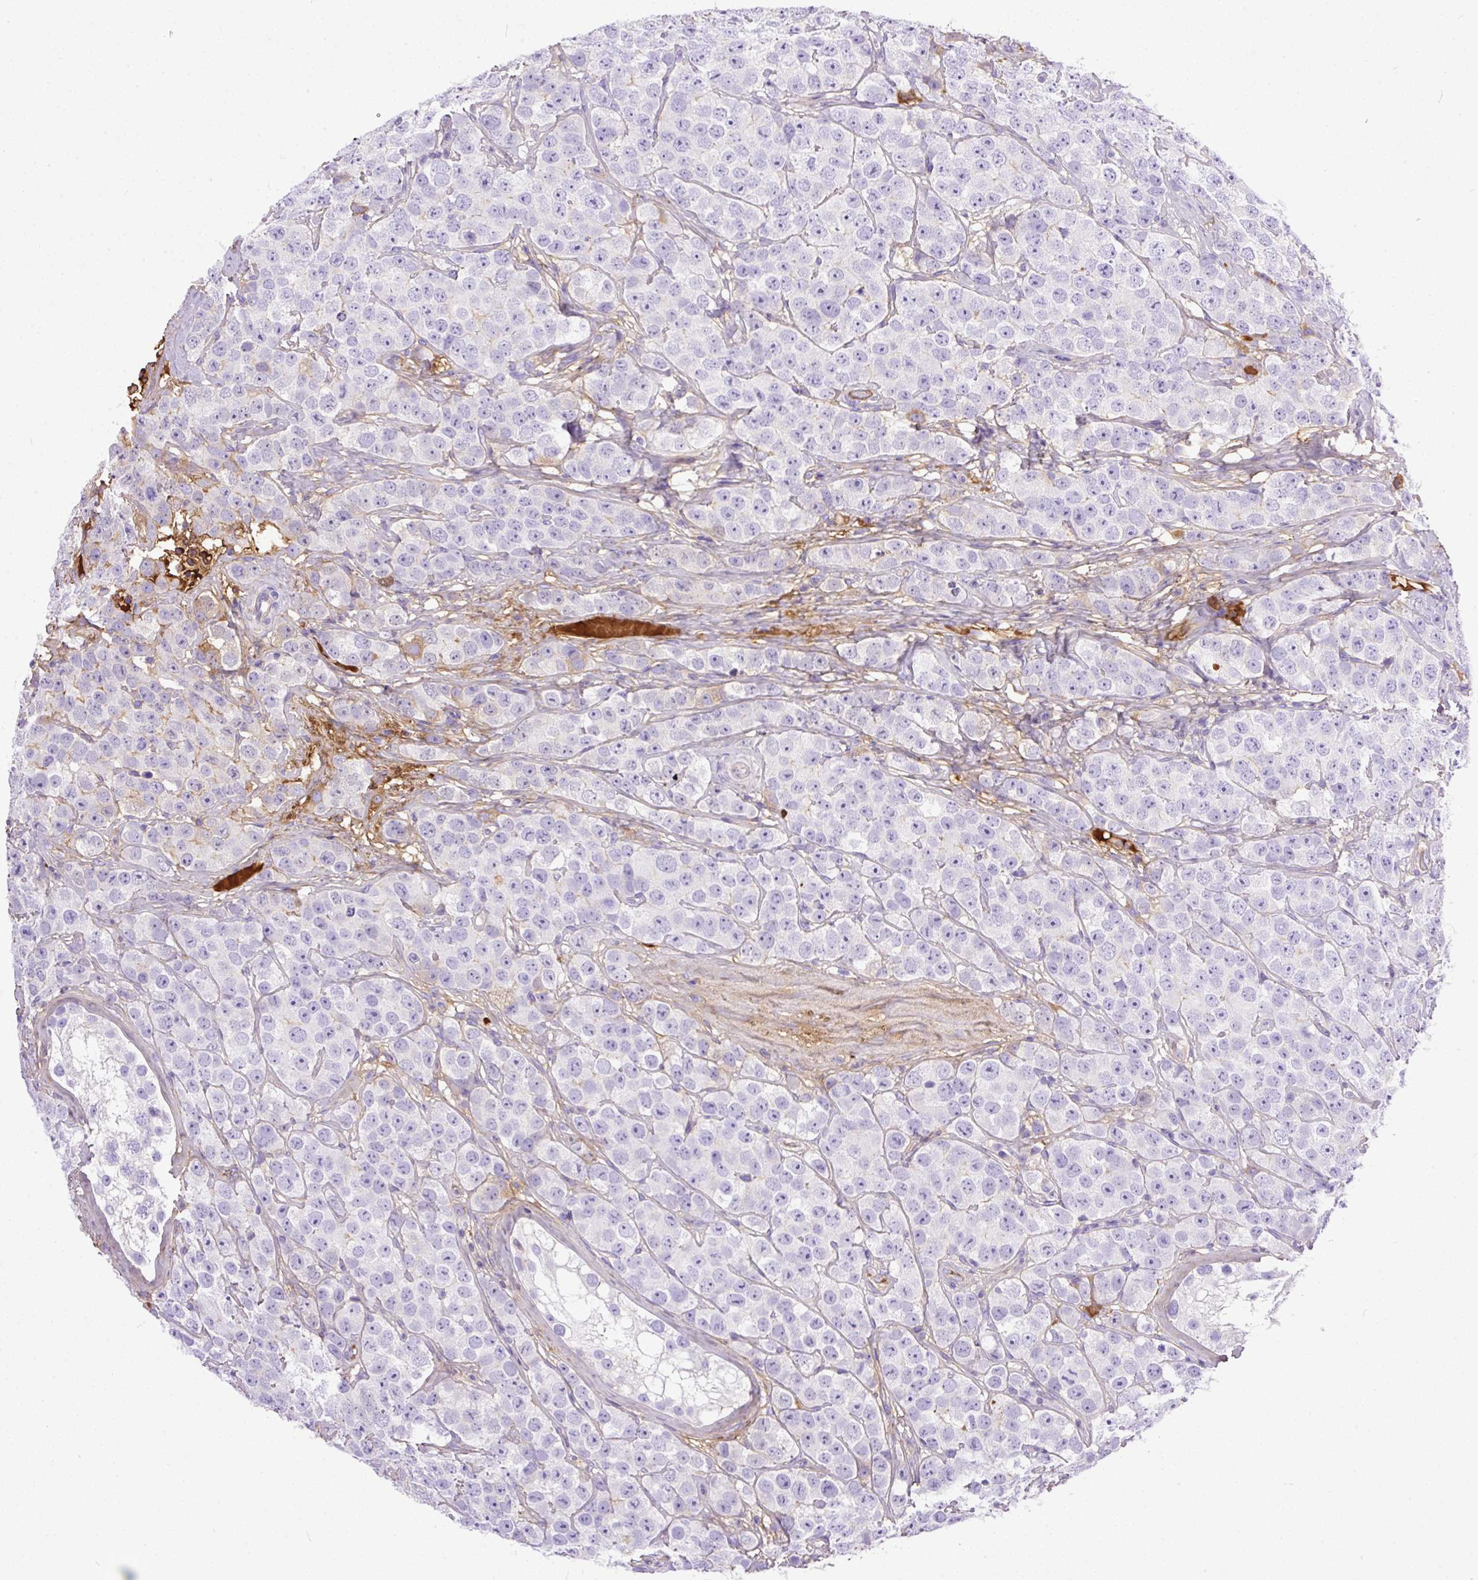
{"staining": {"intensity": "negative", "quantity": "none", "location": "none"}, "tissue": "testis cancer", "cell_type": "Tumor cells", "image_type": "cancer", "snomed": [{"axis": "morphology", "description": "Seminoma, NOS"}, {"axis": "topography", "description": "Testis"}], "caption": "Tumor cells show no significant protein positivity in testis cancer. (DAB IHC visualized using brightfield microscopy, high magnification).", "gene": "CLEC3B", "patient": {"sex": "male", "age": 28}}